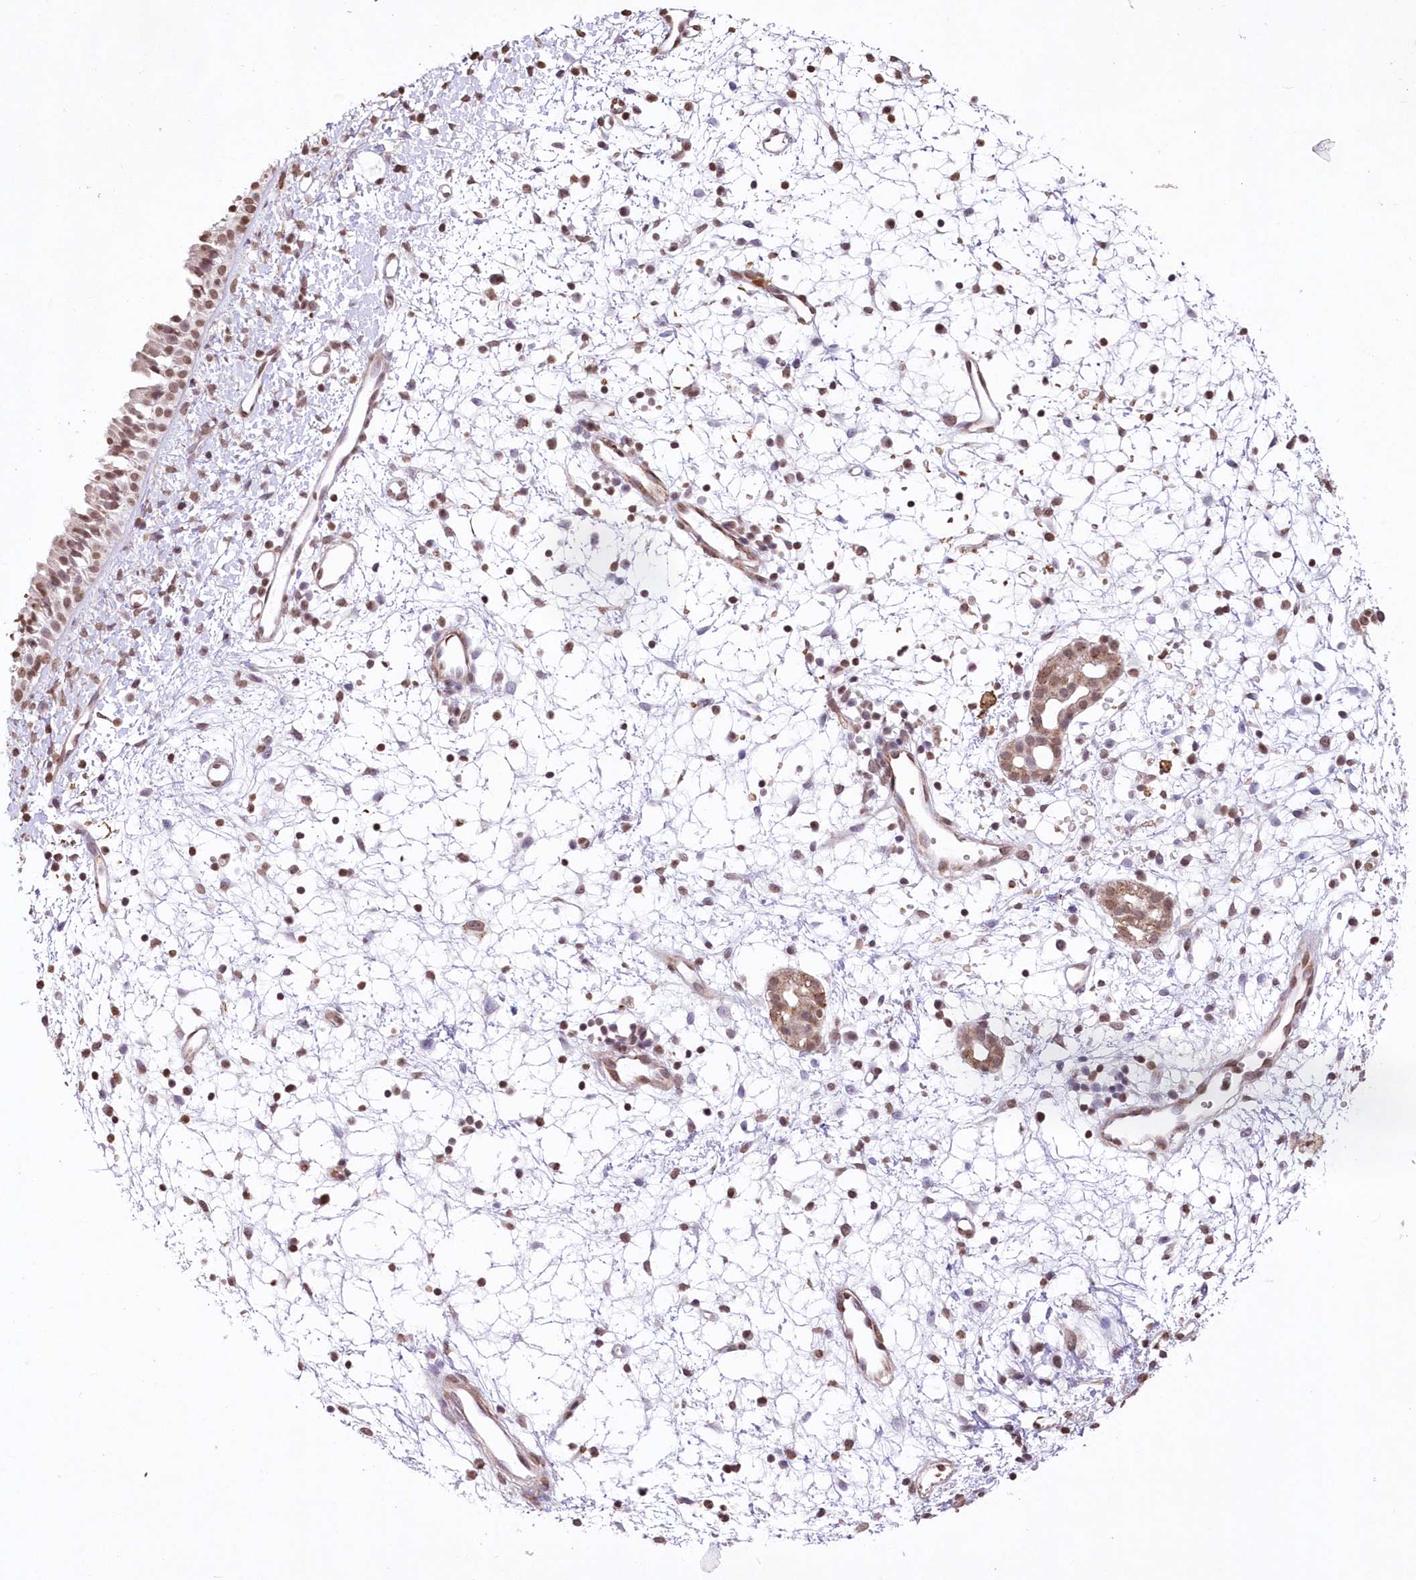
{"staining": {"intensity": "moderate", "quantity": ">75%", "location": "cytoplasmic/membranous,nuclear"}, "tissue": "nasopharynx", "cell_type": "Respiratory epithelial cells", "image_type": "normal", "snomed": [{"axis": "morphology", "description": "Normal tissue, NOS"}, {"axis": "topography", "description": "Nasopharynx"}], "caption": "About >75% of respiratory epithelial cells in normal human nasopharynx show moderate cytoplasmic/membranous,nuclear protein positivity as visualized by brown immunohistochemical staining.", "gene": "ENSG00000275740", "patient": {"sex": "male", "age": 22}}